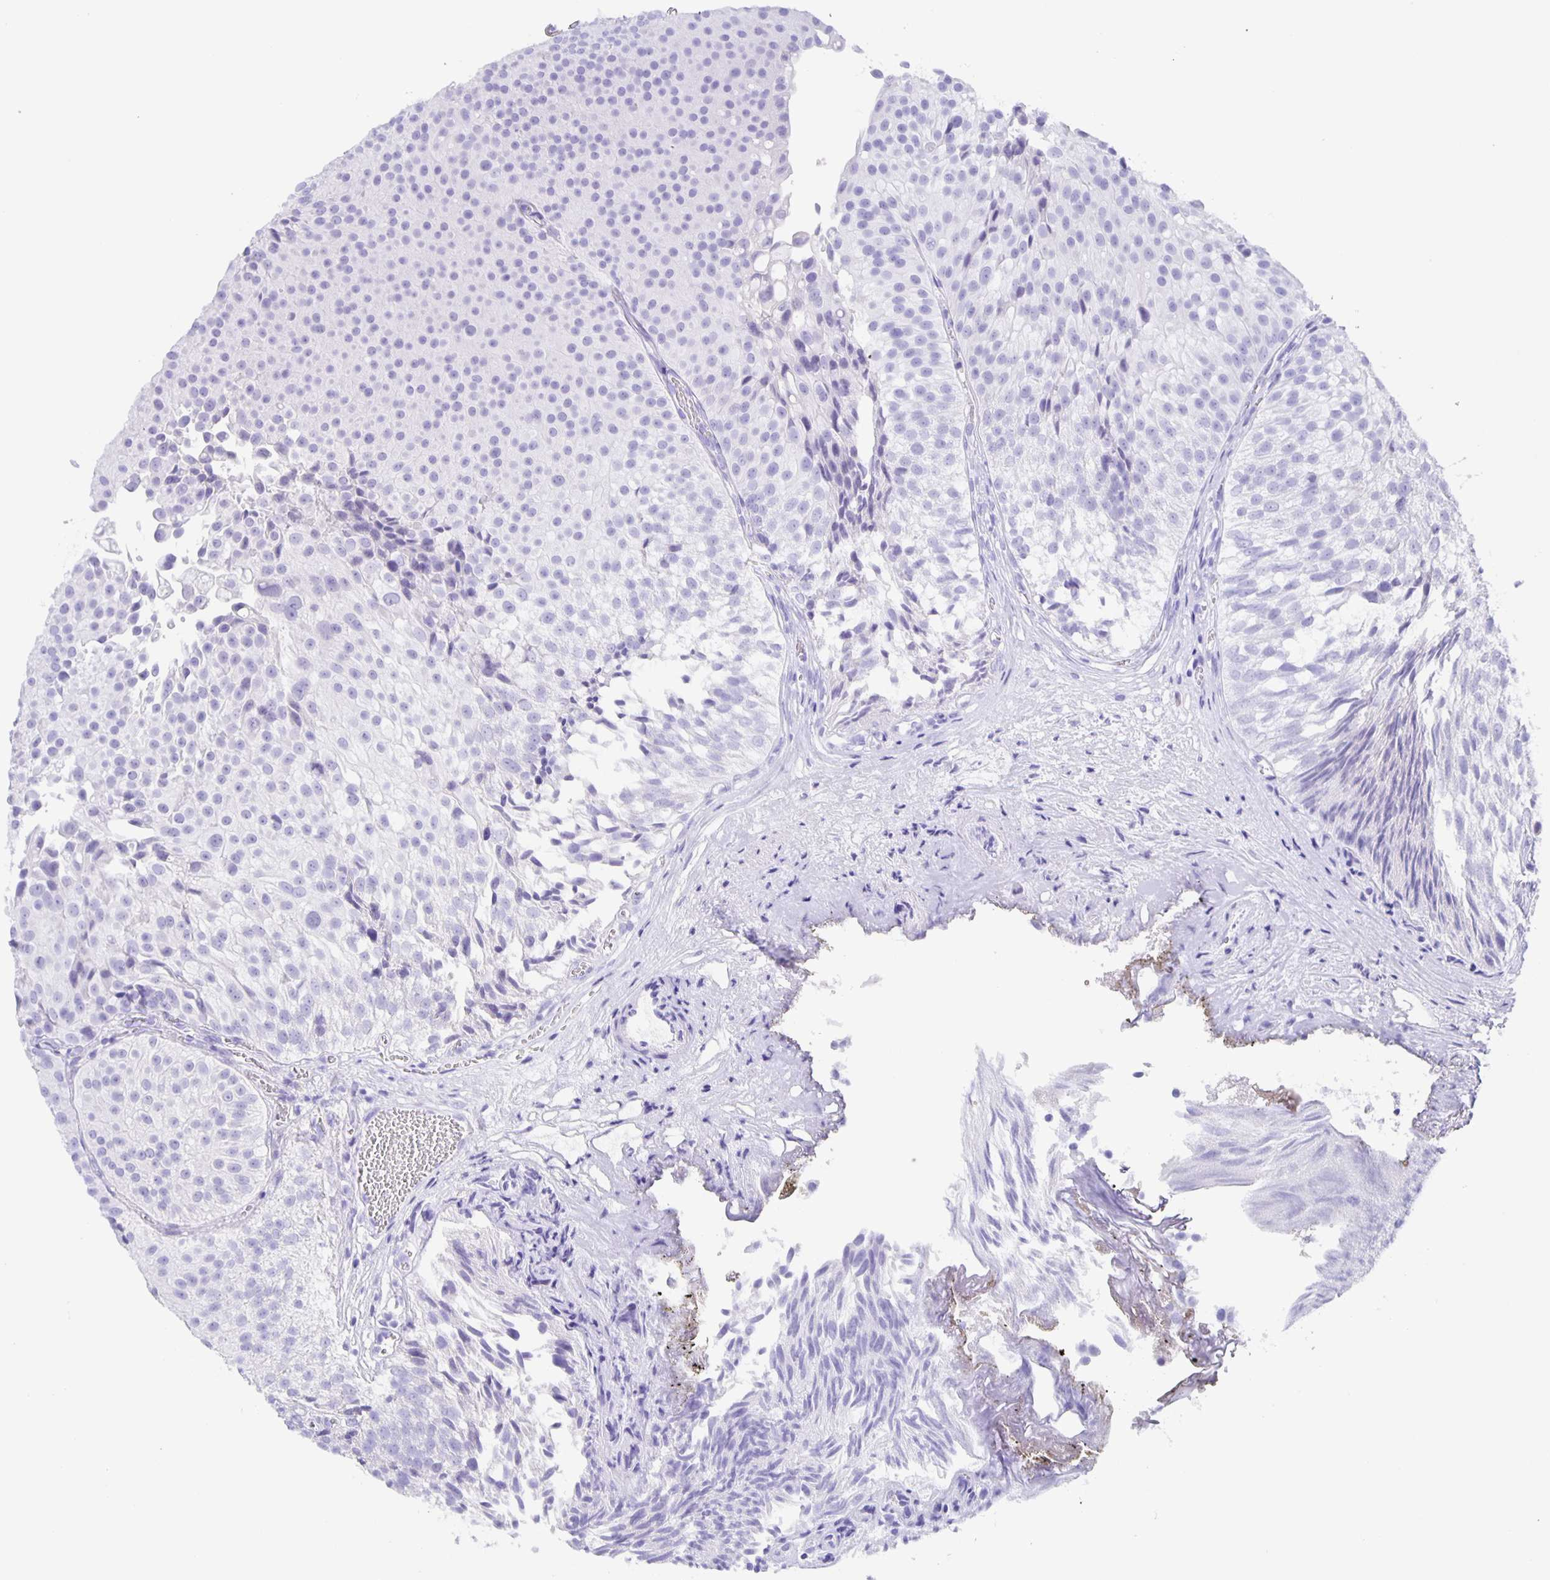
{"staining": {"intensity": "negative", "quantity": "none", "location": "none"}, "tissue": "urothelial cancer", "cell_type": "Tumor cells", "image_type": "cancer", "snomed": [{"axis": "morphology", "description": "Urothelial carcinoma, Low grade"}, {"axis": "topography", "description": "Urinary bladder"}], "caption": "Image shows no protein expression in tumor cells of urothelial cancer tissue.", "gene": "GUCA2A", "patient": {"sex": "male", "age": 80}}